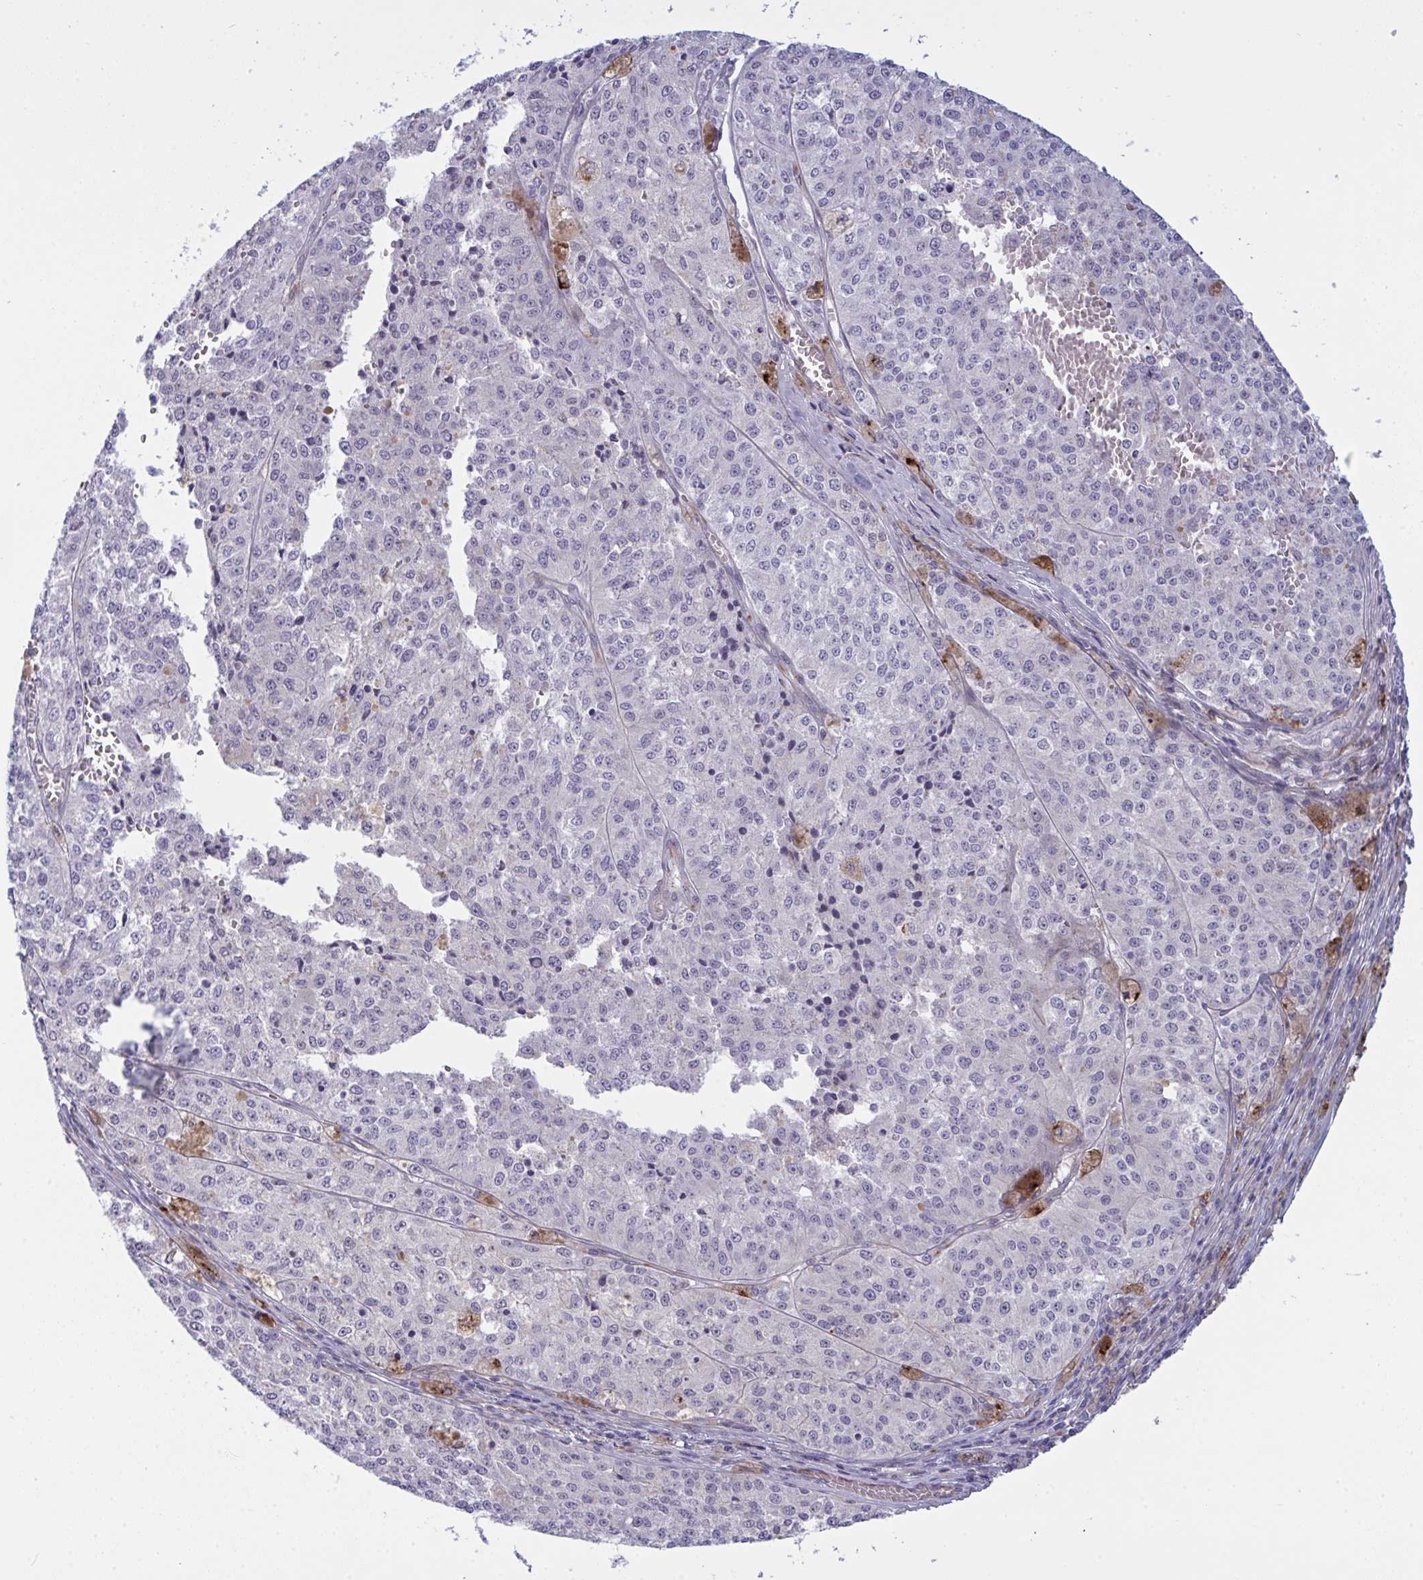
{"staining": {"intensity": "negative", "quantity": "none", "location": "none"}, "tissue": "melanoma", "cell_type": "Tumor cells", "image_type": "cancer", "snomed": [{"axis": "morphology", "description": "Malignant melanoma, Metastatic site"}, {"axis": "topography", "description": "Lymph node"}], "caption": "IHC micrograph of human melanoma stained for a protein (brown), which shows no expression in tumor cells. Nuclei are stained in blue.", "gene": "DCBLD1", "patient": {"sex": "female", "age": 64}}